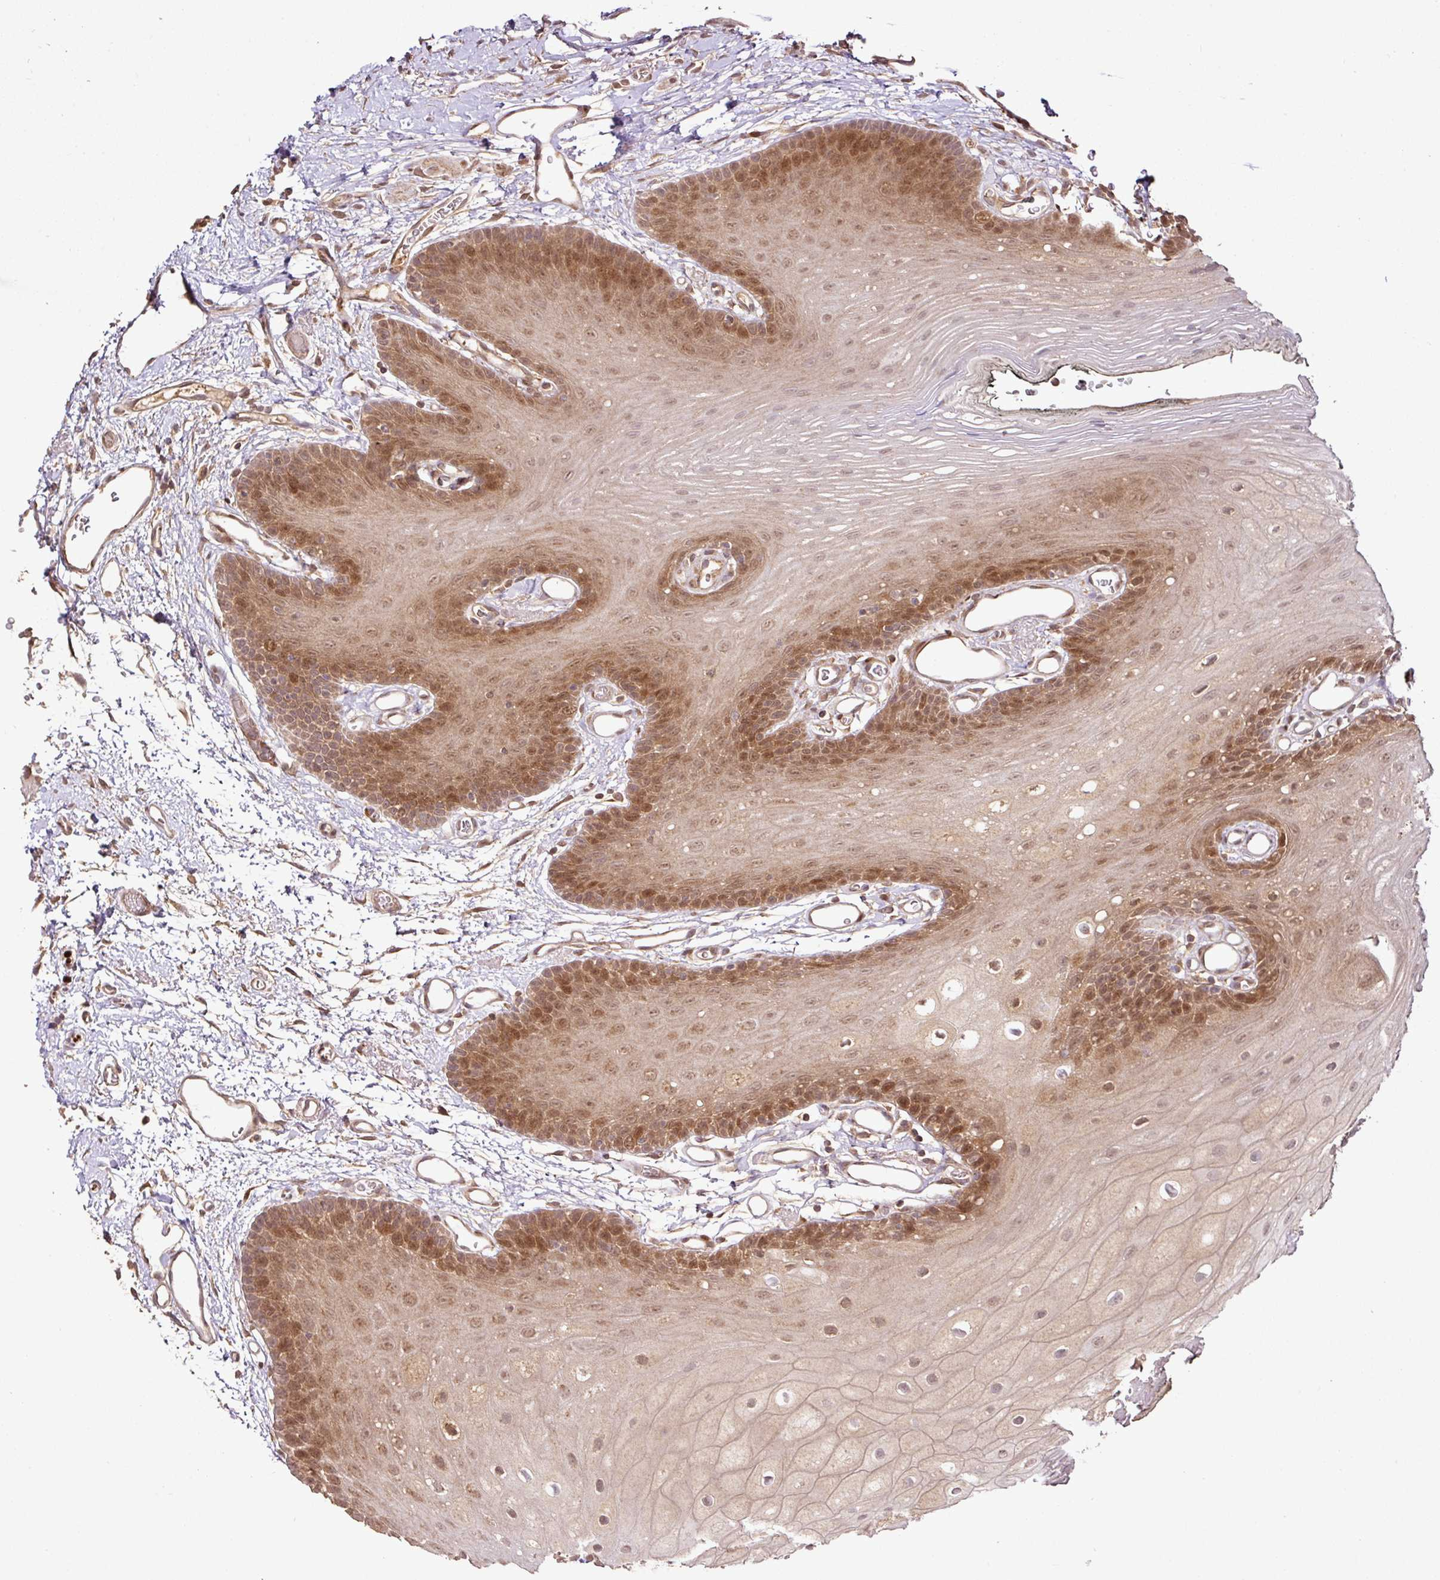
{"staining": {"intensity": "moderate", "quantity": ">75%", "location": "nuclear"}, "tissue": "oral mucosa", "cell_type": "Squamous epithelial cells", "image_type": "normal", "snomed": [{"axis": "morphology", "description": "Normal tissue, NOS"}, {"axis": "morphology", "description": "Squamous cell carcinoma, NOS"}, {"axis": "topography", "description": "Oral tissue"}, {"axis": "topography", "description": "Head-Neck"}], "caption": "A high-resolution histopathology image shows immunohistochemistry staining of normal oral mucosa, which demonstrates moderate nuclear positivity in about >75% of squamous epithelial cells.", "gene": "FAIM", "patient": {"sex": "female", "age": 81}}